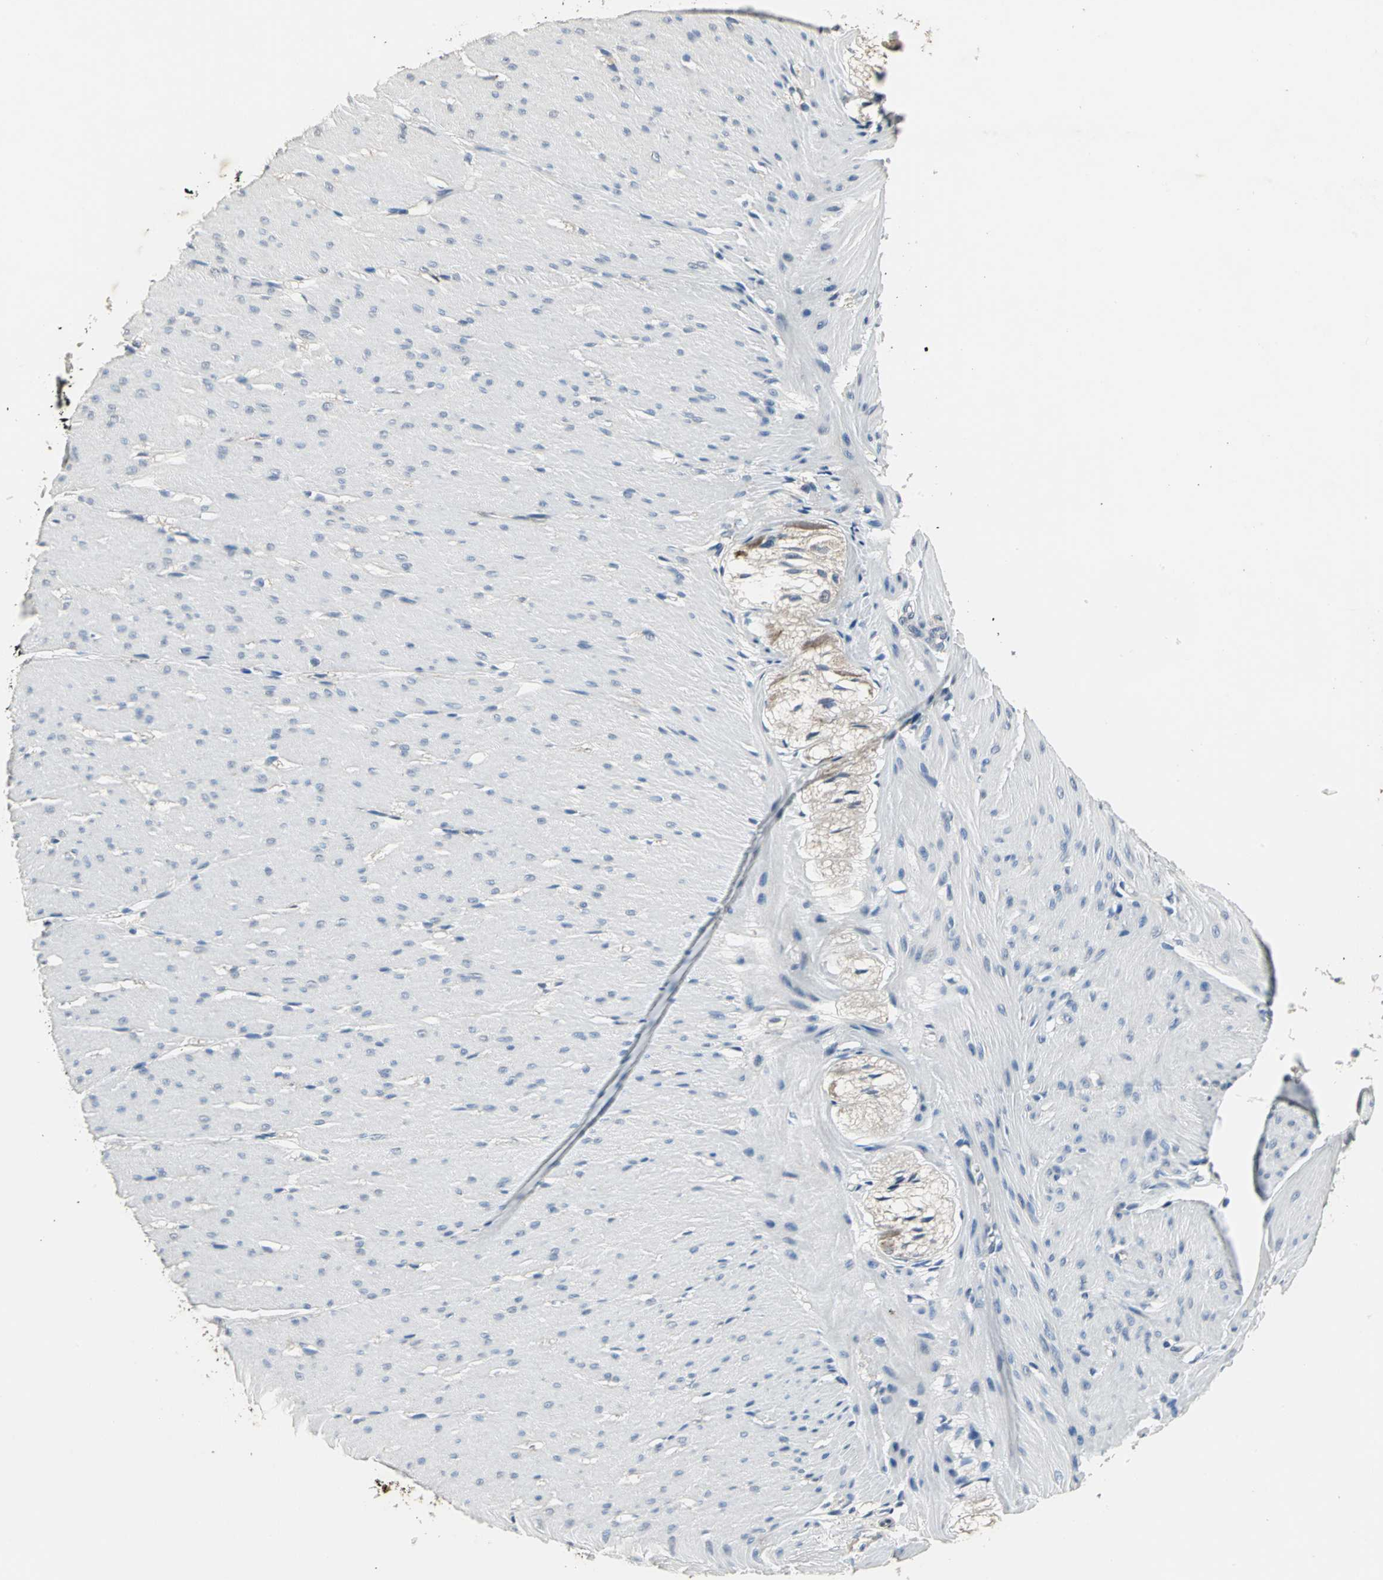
{"staining": {"intensity": "negative", "quantity": "none", "location": "none"}, "tissue": "colon", "cell_type": "Endothelial cells", "image_type": "normal", "snomed": [{"axis": "morphology", "description": "Normal tissue, NOS"}, {"axis": "topography", "description": "Smooth muscle"}, {"axis": "topography", "description": "Colon"}], "caption": "This is a photomicrograph of IHC staining of unremarkable colon, which shows no staining in endothelial cells.", "gene": "OCLN", "patient": {"sex": "male", "age": 67}}